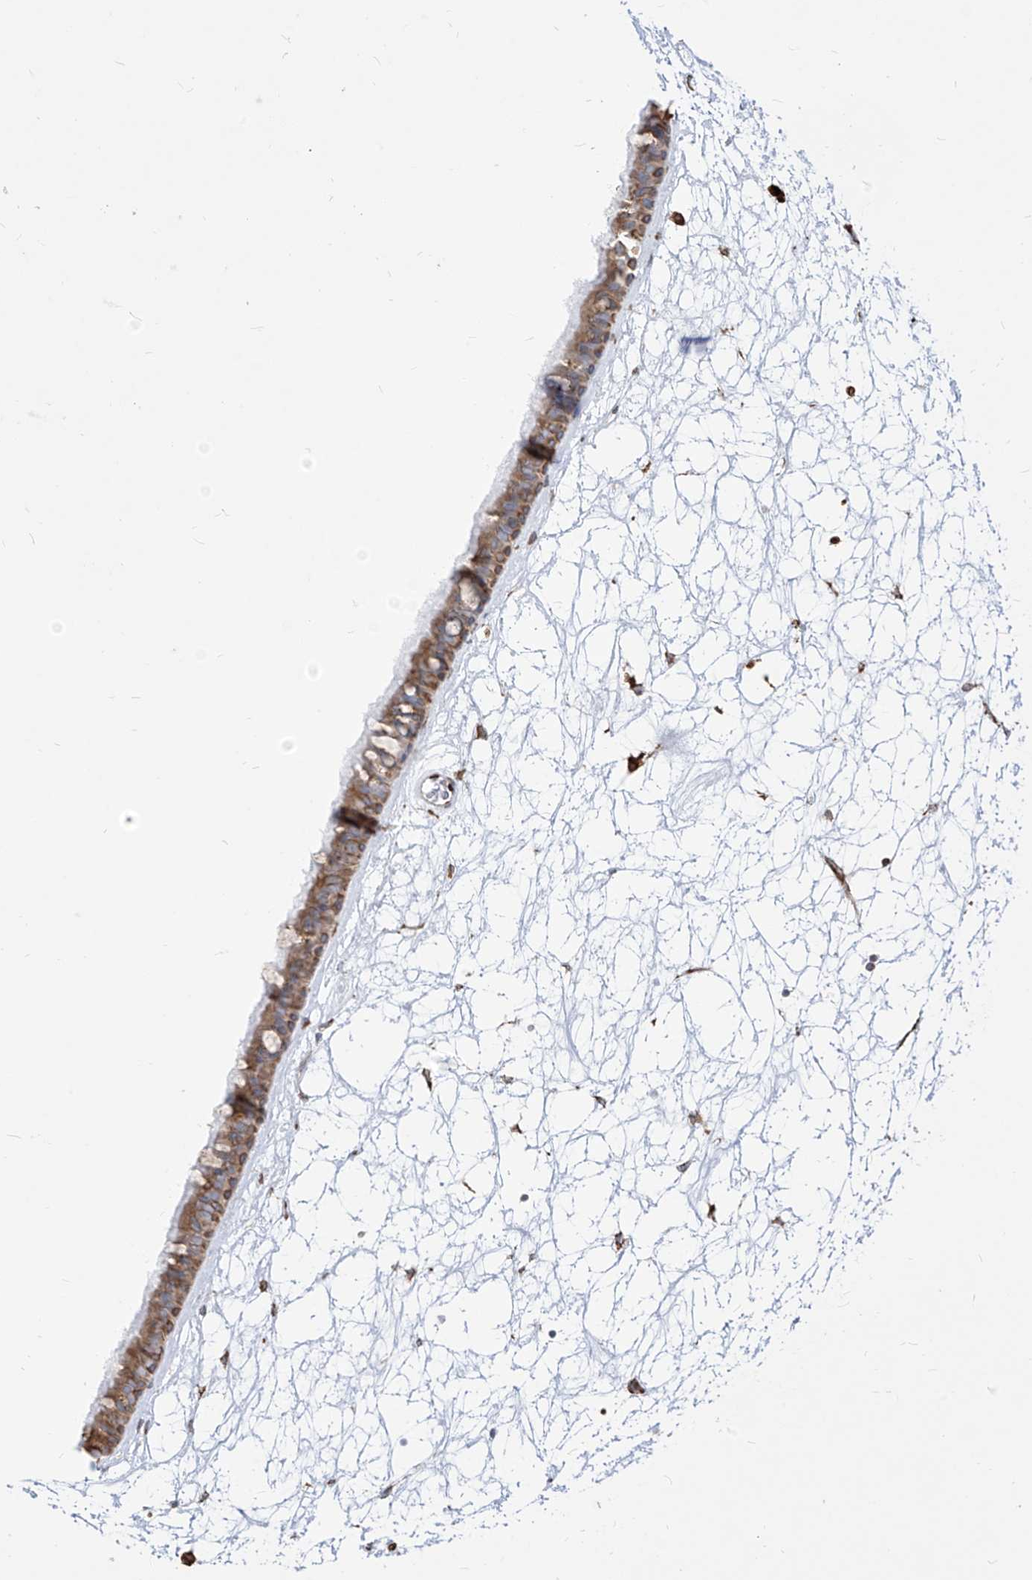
{"staining": {"intensity": "moderate", "quantity": ">75%", "location": "cytoplasmic/membranous"}, "tissue": "nasopharynx", "cell_type": "Respiratory epithelial cells", "image_type": "normal", "snomed": [{"axis": "morphology", "description": "Normal tissue, NOS"}, {"axis": "topography", "description": "Nasopharynx"}], "caption": "Nasopharynx stained for a protein demonstrates moderate cytoplasmic/membranous positivity in respiratory epithelial cells. (Brightfield microscopy of DAB IHC at high magnification).", "gene": "PDIA6", "patient": {"sex": "male", "age": 64}}